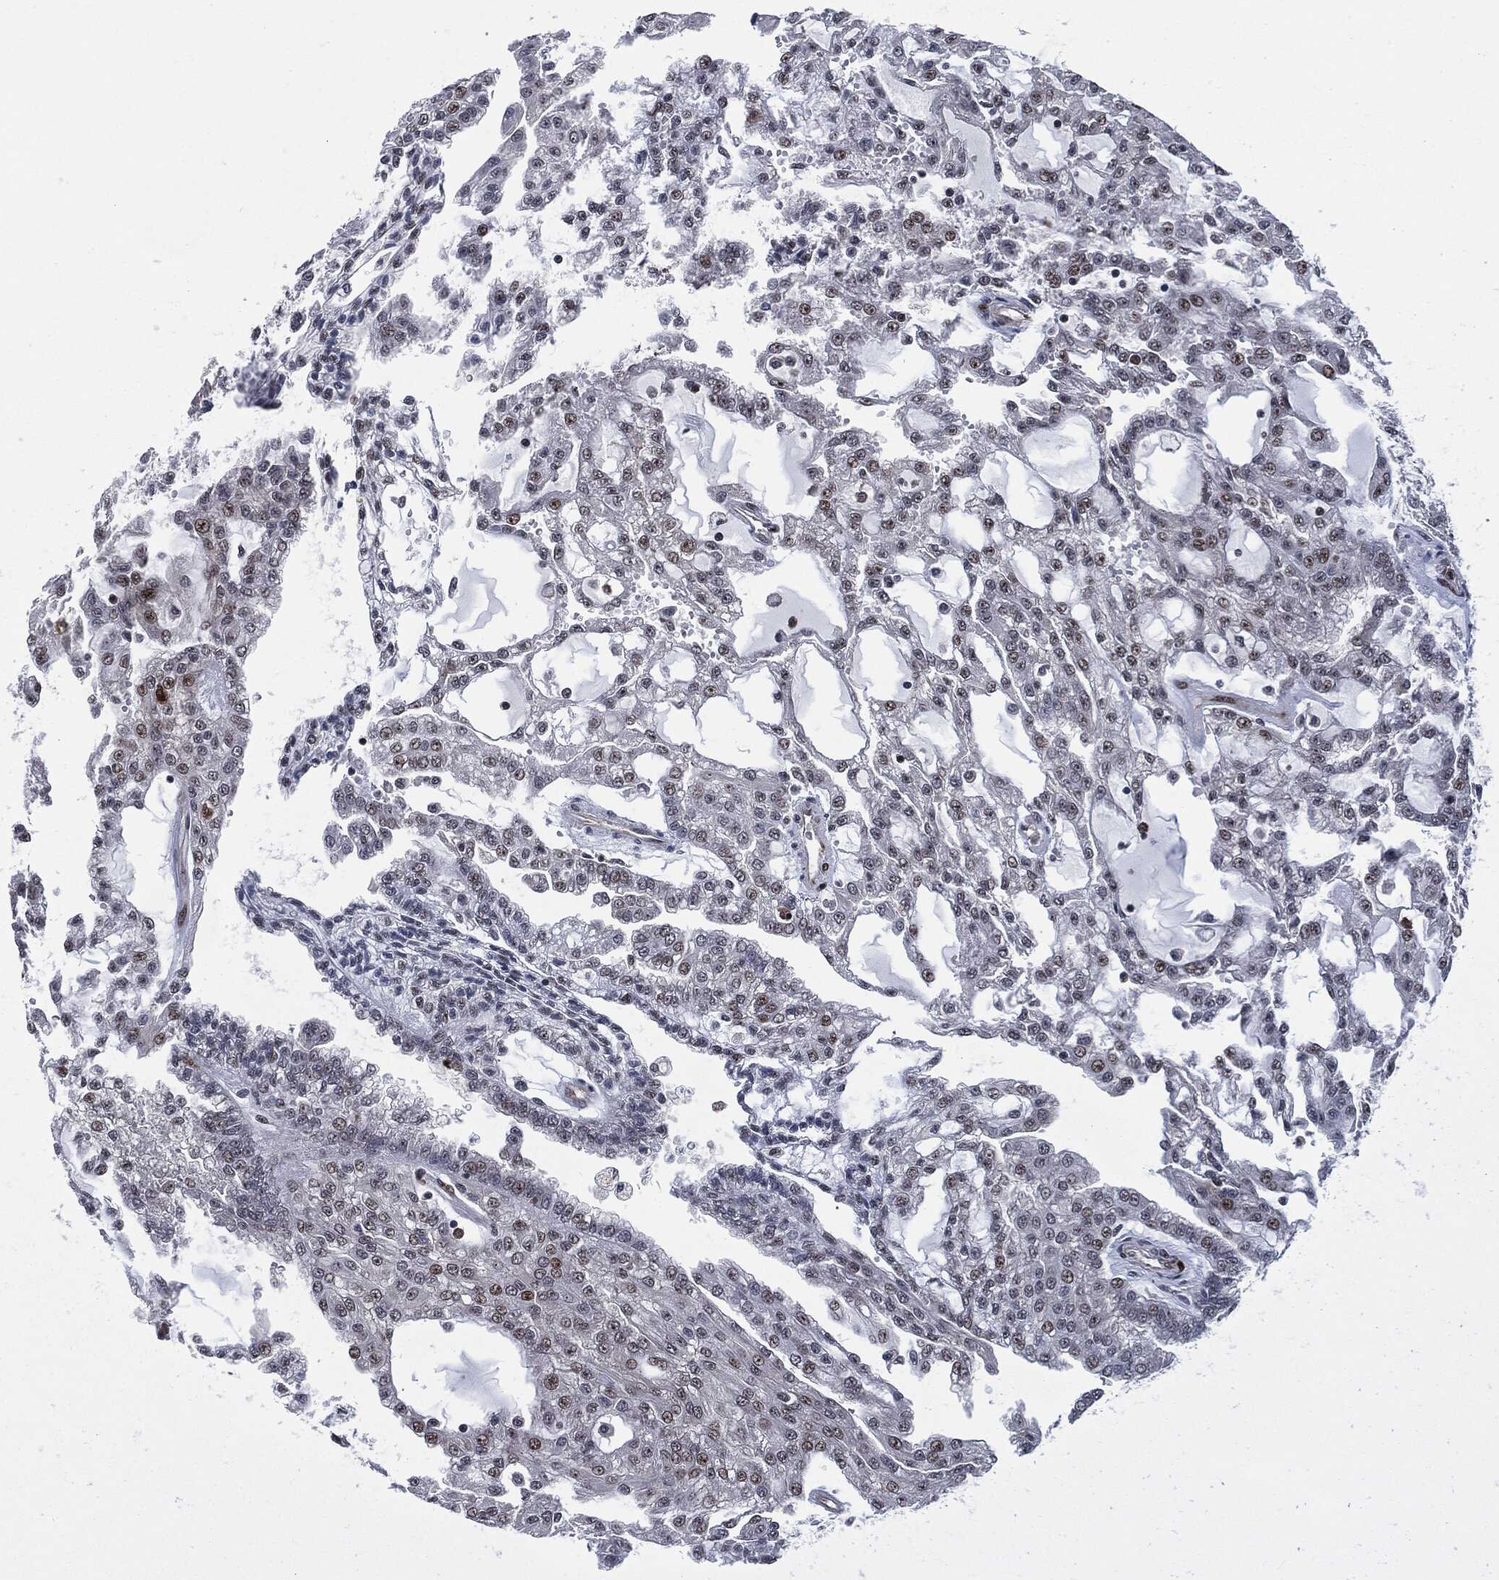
{"staining": {"intensity": "moderate", "quantity": "<25%", "location": "nuclear"}, "tissue": "renal cancer", "cell_type": "Tumor cells", "image_type": "cancer", "snomed": [{"axis": "morphology", "description": "Adenocarcinoma, NOS"}, {"axis": "topography", "description": "Kidney"}], "caption": "Immunohistochemical staining of adenocarcinoma (renal) reveals moderate nuclear protein positivity in approximately <25% of tumor cells.", "gene": "AKT2", "patient": {"sex": "male", "age": 63}}